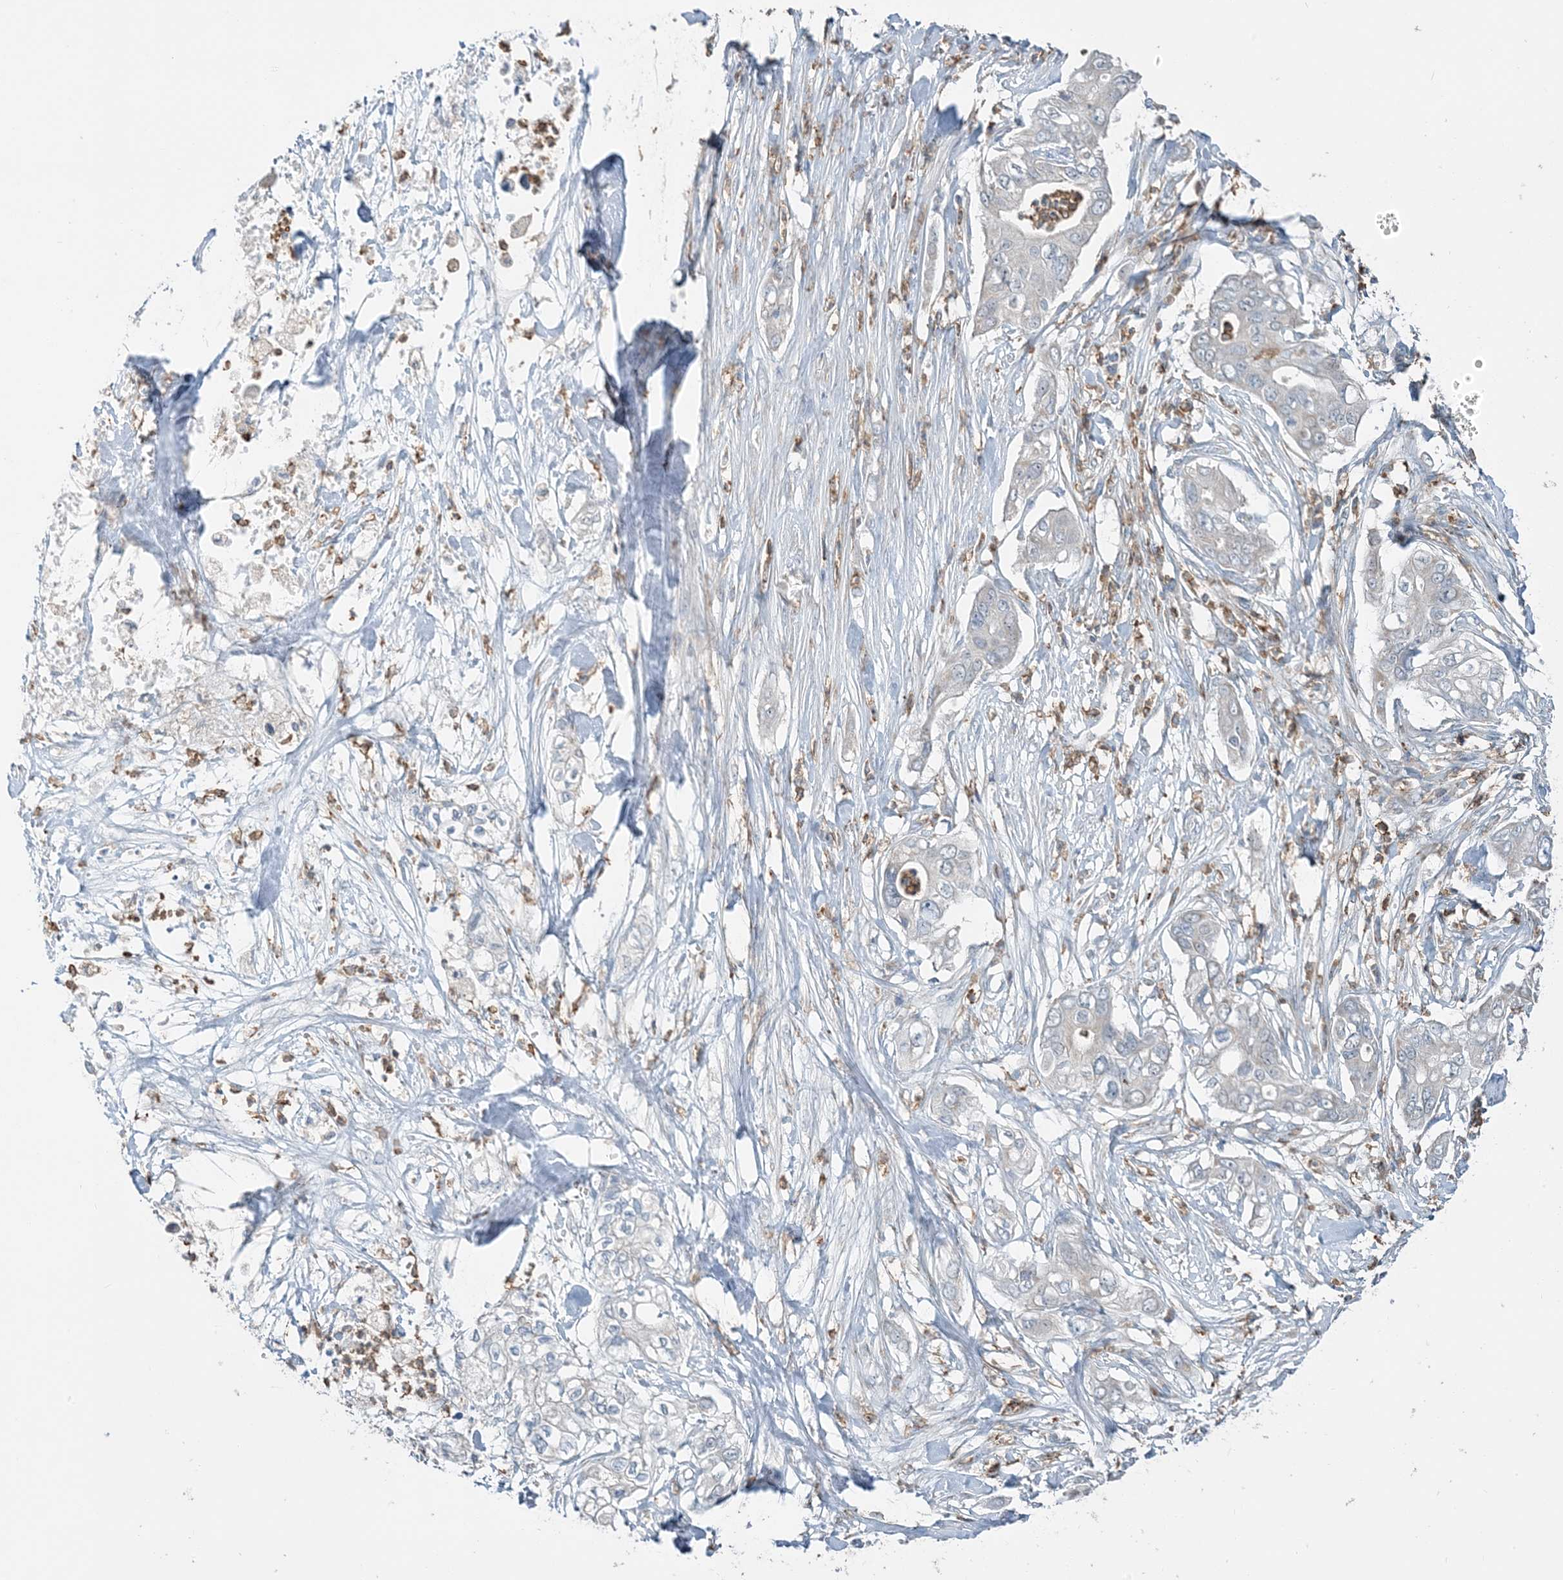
{"staining": {"intensity": "negative", "quantity": "none", "location": "none"}, "tissue": "pancreatic cancer", "cell_type": "Tumor cells", "image_type": "cancer", "snomed": [{"axis": "morphology", "description": "Adenocarcinoma, NOS"}, {"axis": "topography", "description": "Pancreas"}], "caption": "This is an immunohistochemistry image of pancreatic cancer. There is no expression in tumor cells.", "gene": "TMLHE", "patient": {"sex": "female", "age": 78}}